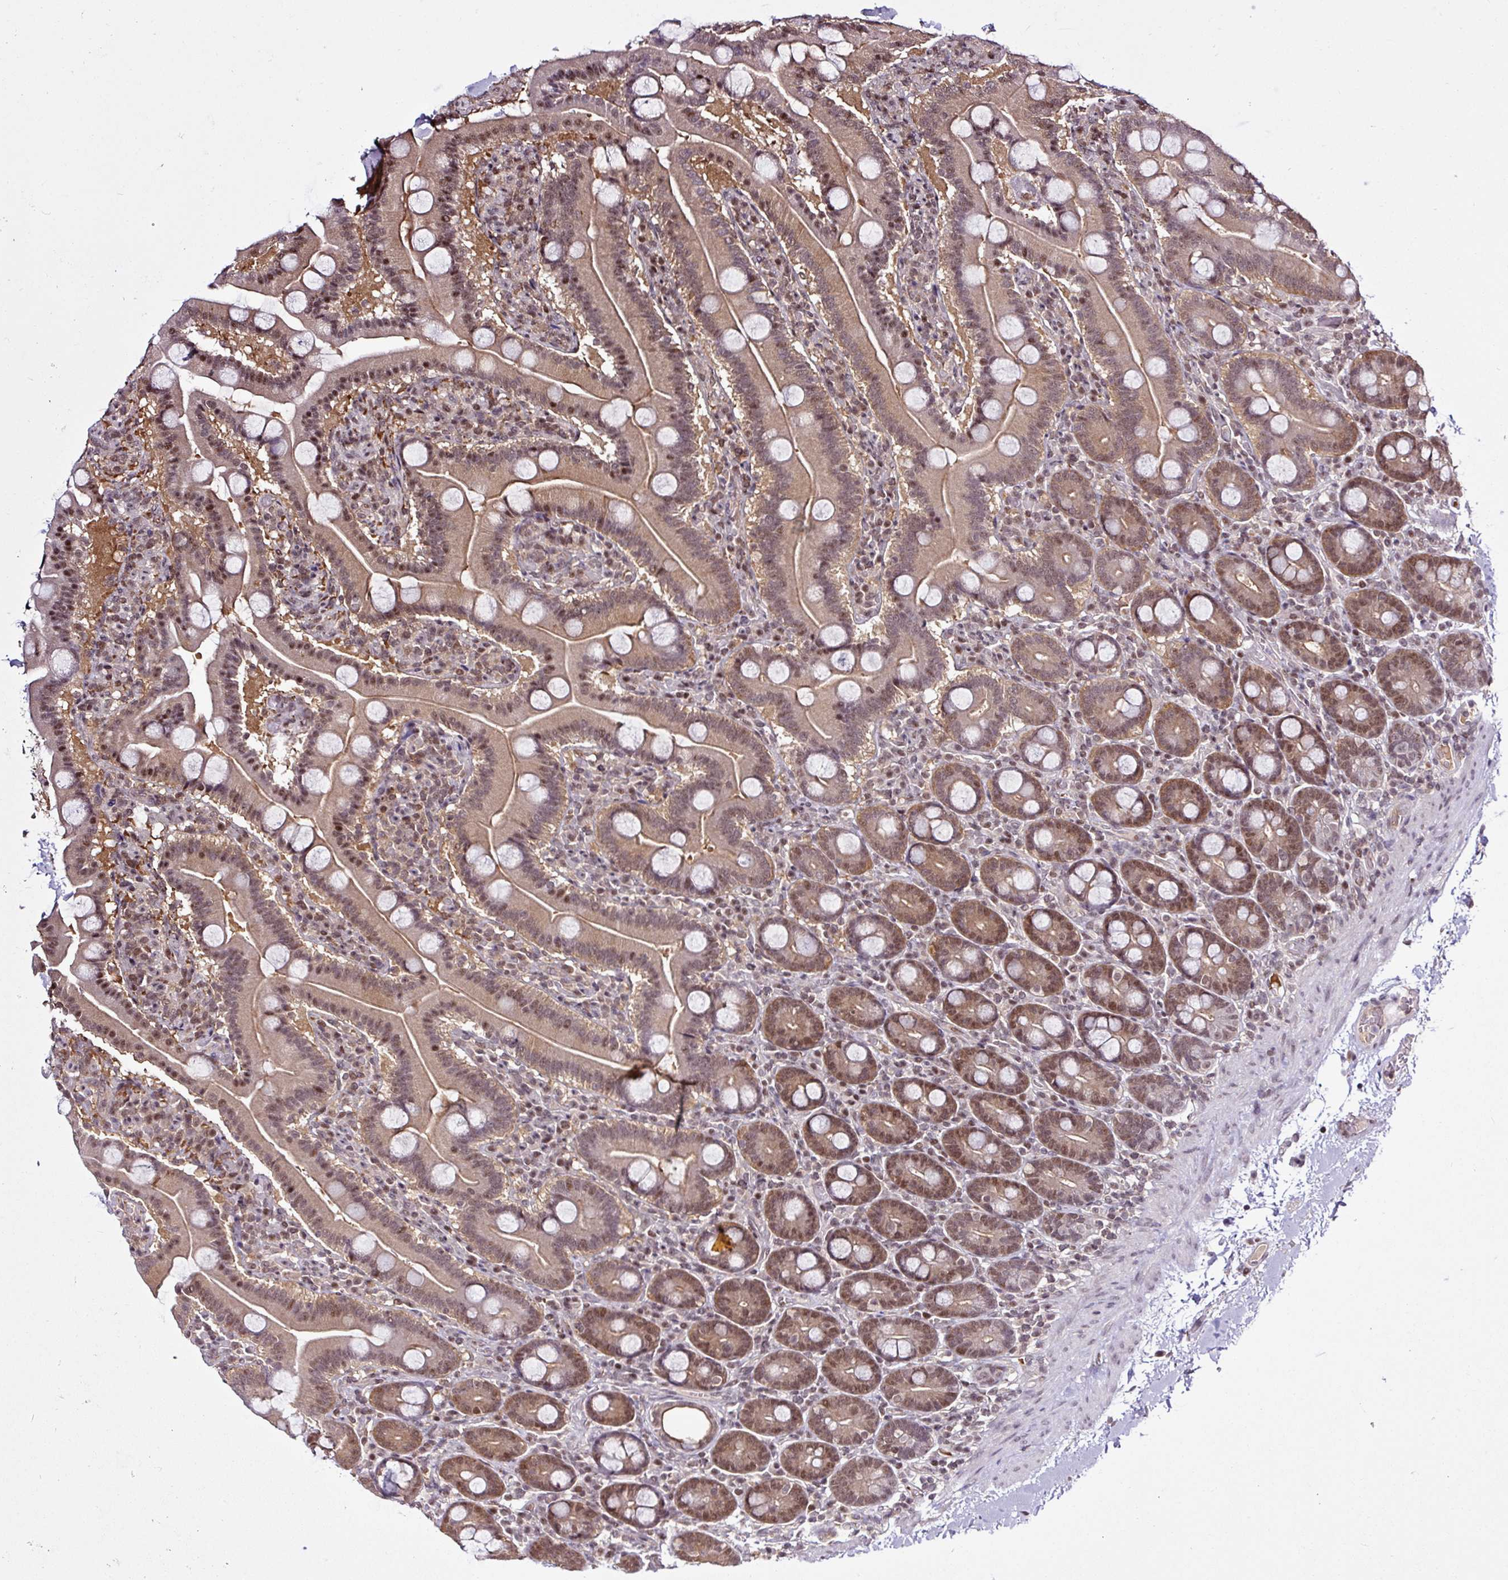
{"staining": {"intensity": "moderate", "quantity": ">75%", "location": "cytoplasmic/membranous,nuclear"}, "tissue": "duodenum", "cell_type": "Glandular cells", "image_type": "normal", "snomed": [{"axis": "morphology", "description": "Normal tissue, NOS"}, {"axis": "topography", "description": "Duodenum"}], "caption": "Normal duodenum shows moderate cytoplasmic/membranous,nuclear positivity in about >75% of glandular cells (IHC, brightfield microscopy, high magnification)..", "gene": "ITPKC", "patient": {"sex": "male", "age": 55}}